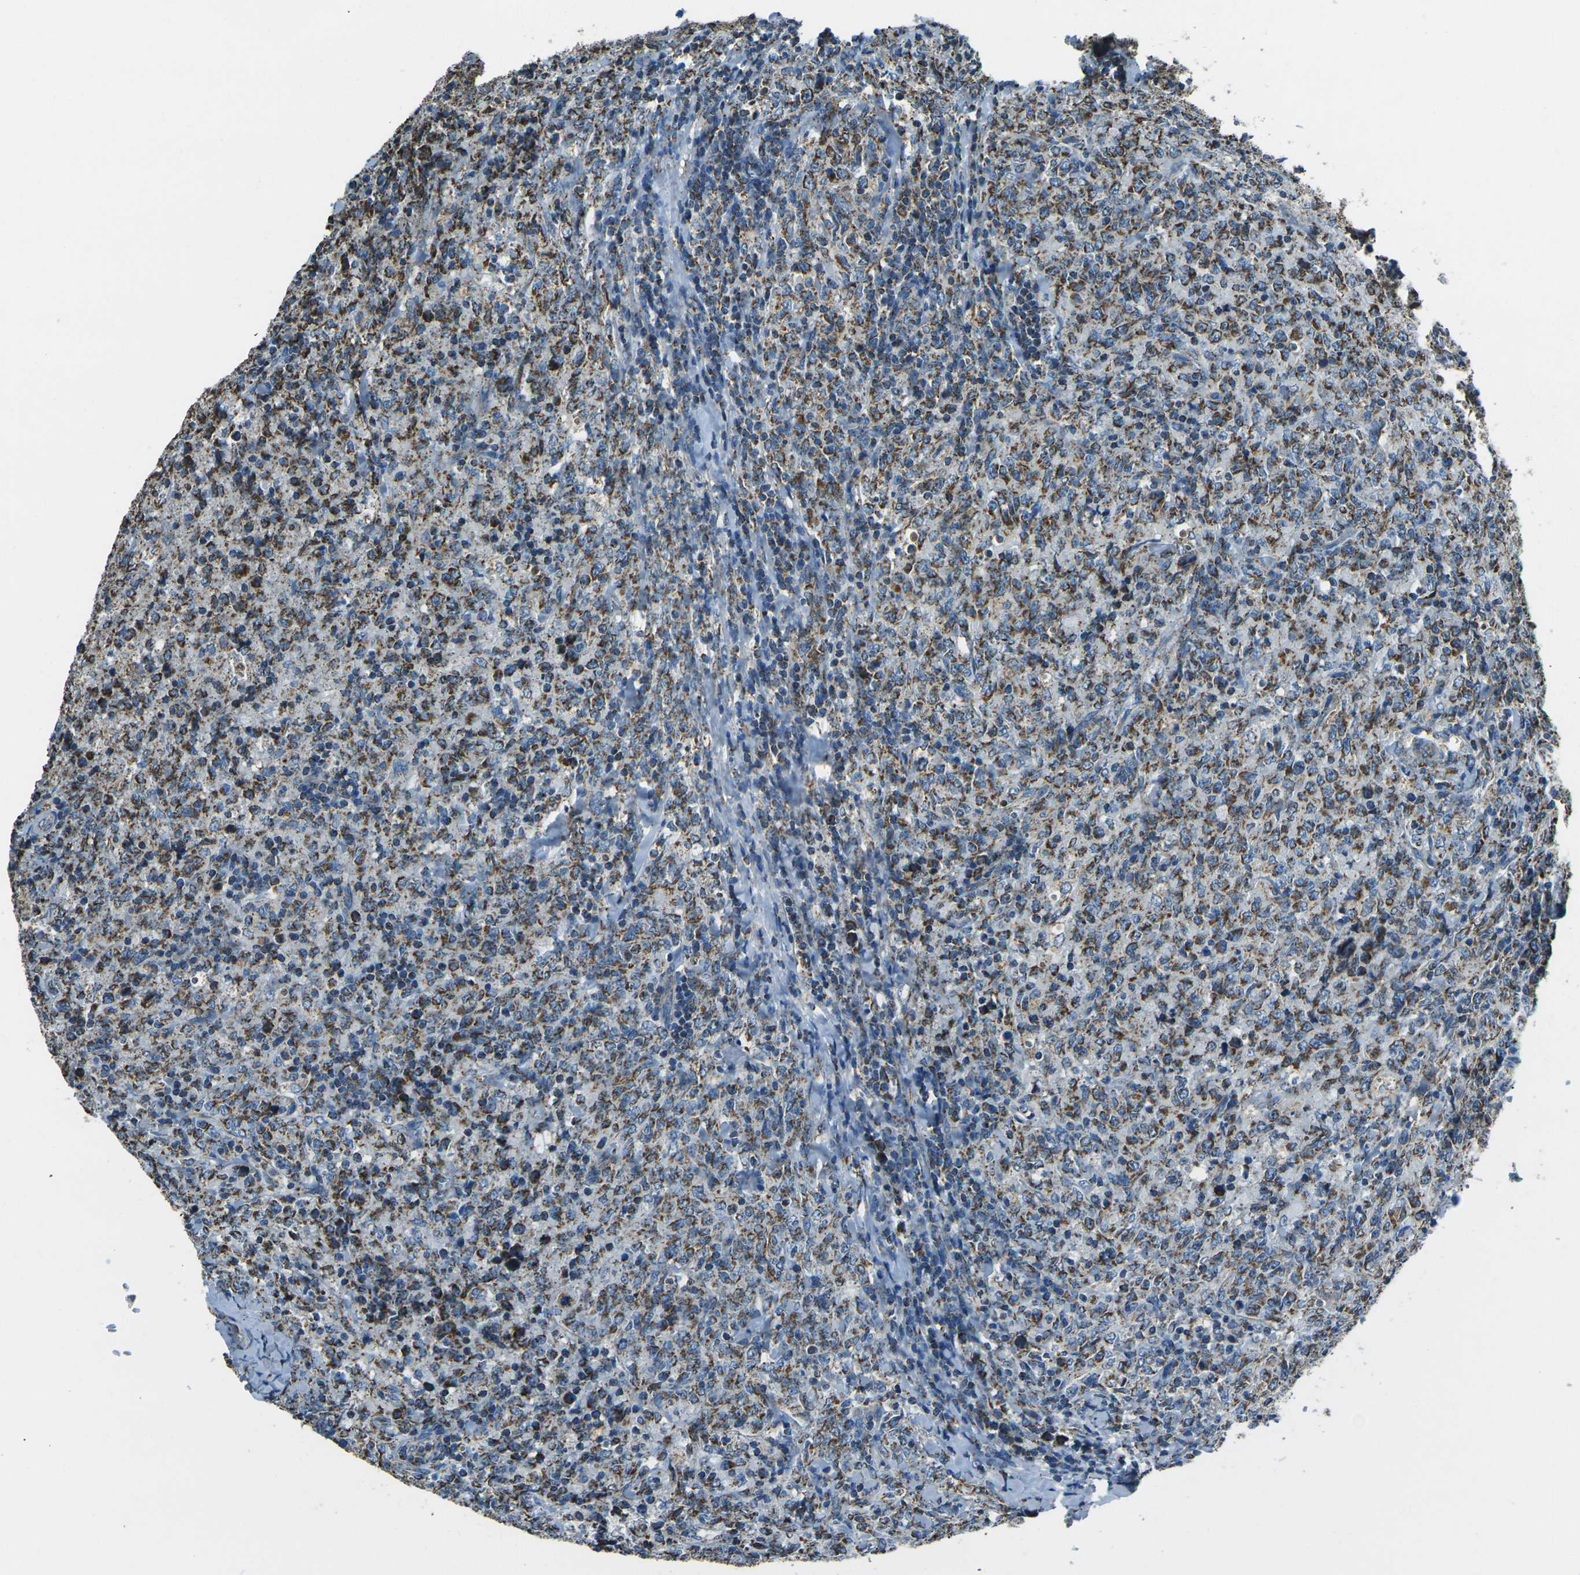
{"staining": {"intensity": "moderate", "quantity": ">75%", "location": "cytoplasmic/membranous"}, "tissue": "lymphoma", "cell_type": "Tumor cells", "image_type": "cancer", "snomed": [{"axis": "morphology", "description": "Malignant lymphoma, non-Hodgkin's type, High grade"}, {"axis": "topography", "description": "Tonsil"}], "caption": "High-grade malignant lymphoma, non-Hodgkin's type stained for a protein shows moderate cytoplasmic/membranous positivity in tumor cells.", "gene": "IRF3", "patient": {"sex": "female", "age": 36}}